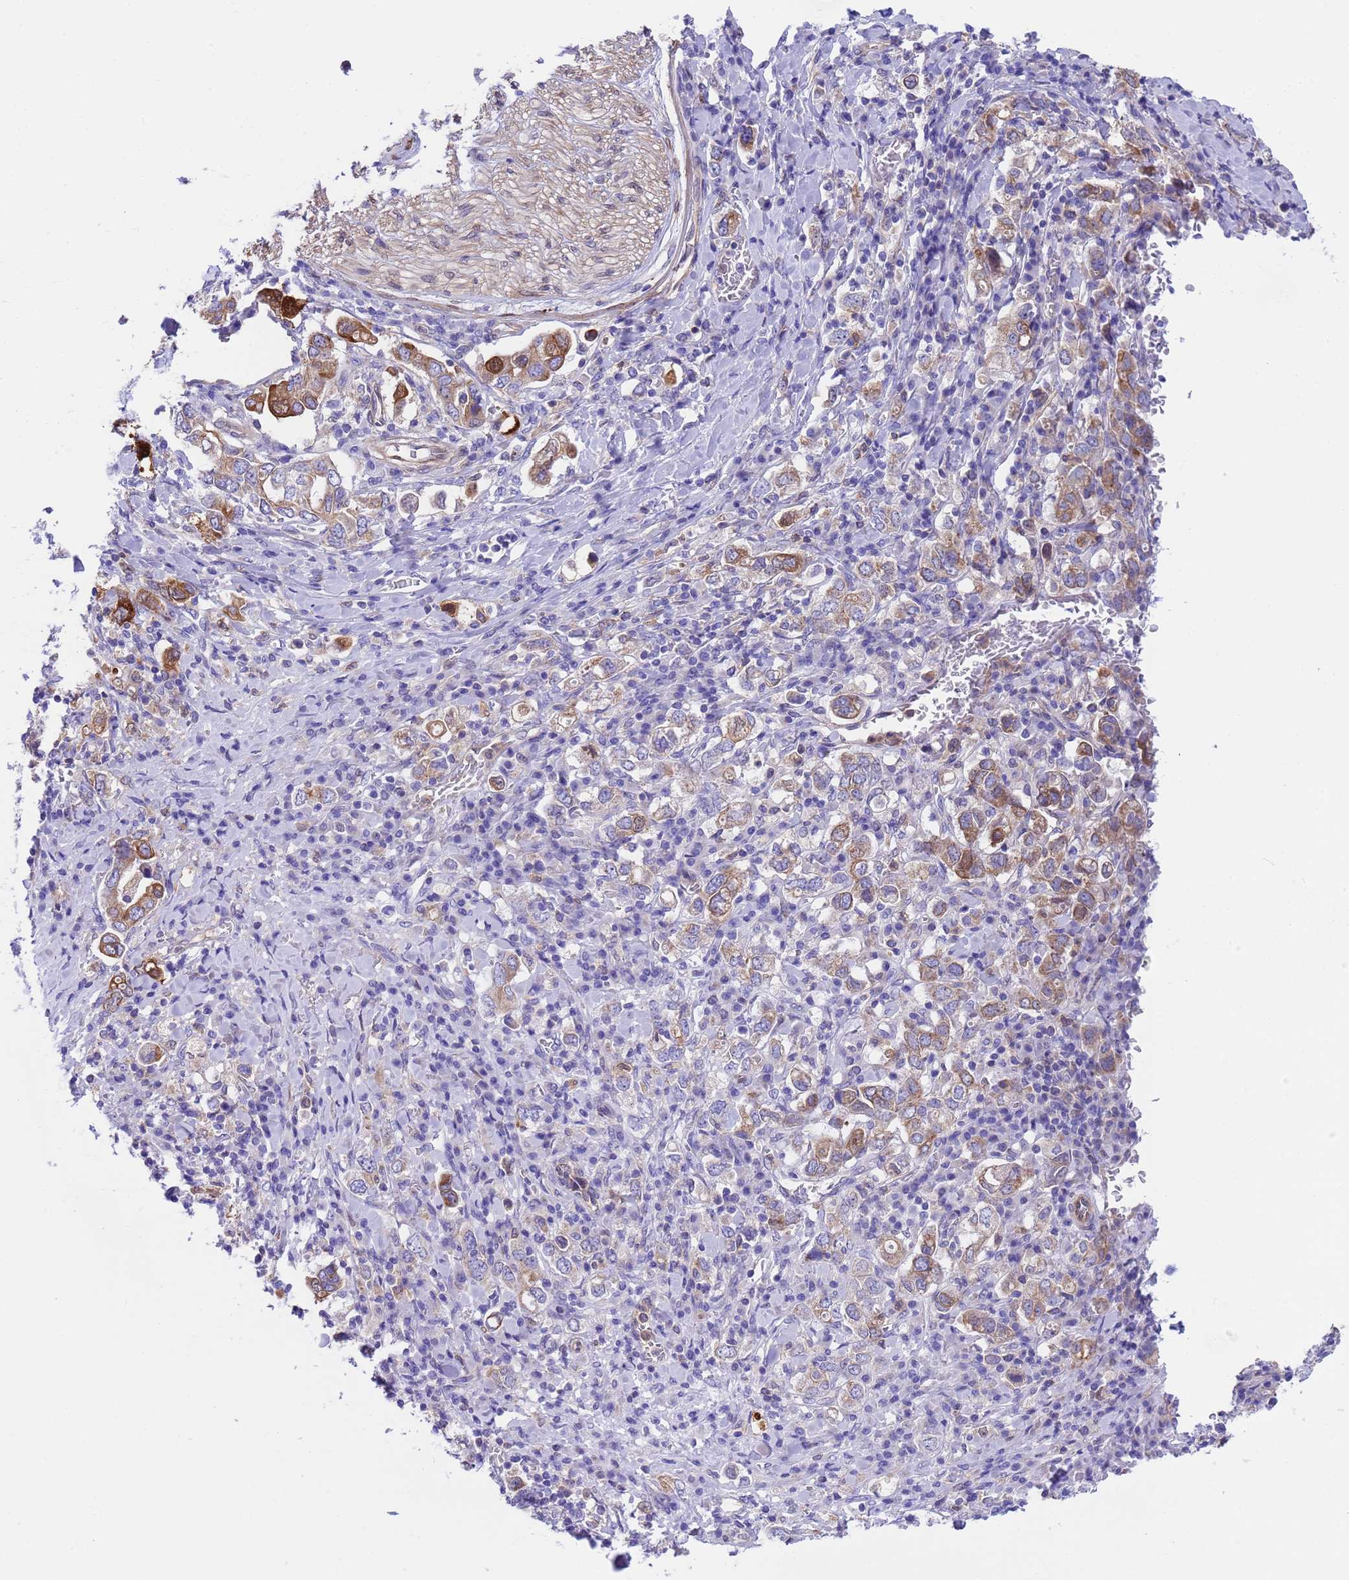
{"staining": {"intensity": "moderate", "quantity": "25%-75%", "location": "cytoplasmic/membranous"}, "tissue": "stomach cancer", "cell_type": "Tumor cells", "image_type": "cancer", "snomed": [{"axis": "morphology", "description": "Adenocarcinoma, NOS"}, {"axis": "topography", "description": "Stomach, upper"}], "caption": "The immunohistochemical stain labels moderate cytoplasmic/membranous positivity in tumor cells of stomach adenocarcinoma tissue. The protein is shown in brown color, while the nuclei are stained blue.", "gene": "C6orf47", "patient": {"sex": "male", "age": 62}}